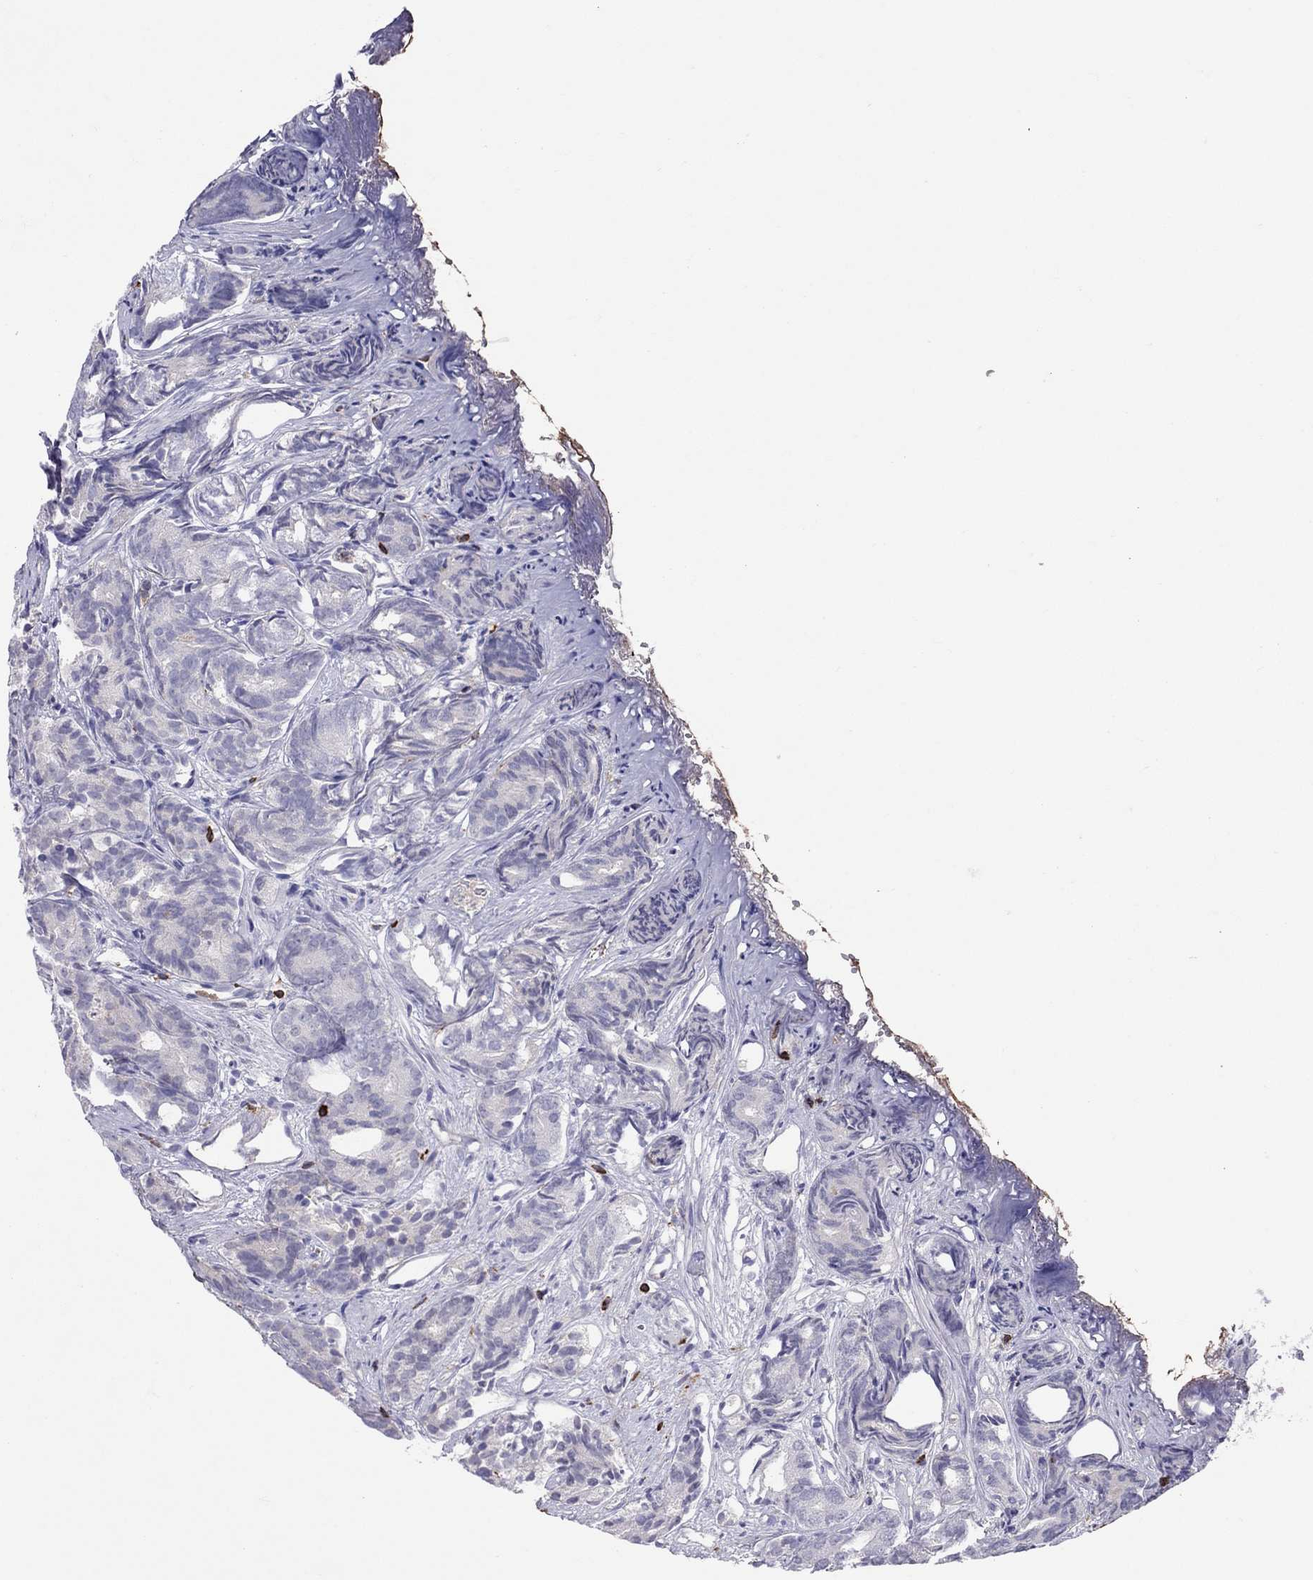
{"staining": {"intensity": "negative", "quantity": "none", "location": "none"}, "tissue": "prostate cancer", "cell_type": "Tumor cells", "image_type": "cancer", "snomed": [{"axis": "morphology", "description": "Adenocarcinoma, High grade"}, {"axis": "topography", "description": "Prostate"}], "caption": "An immunohistochemistry (IHC) micrograph of prostate cancer is shown. There is no staining in tumor cells of prostate cancer. The staining was performed using DAB (3,3'-diaminobenzidine) to visualize the protein expression in brown, while the nuclei were stained in blue with hematoxylin (Magnification: 20x).", "gene": "MND1", "patient": {"sex": "male", "age": 84}}